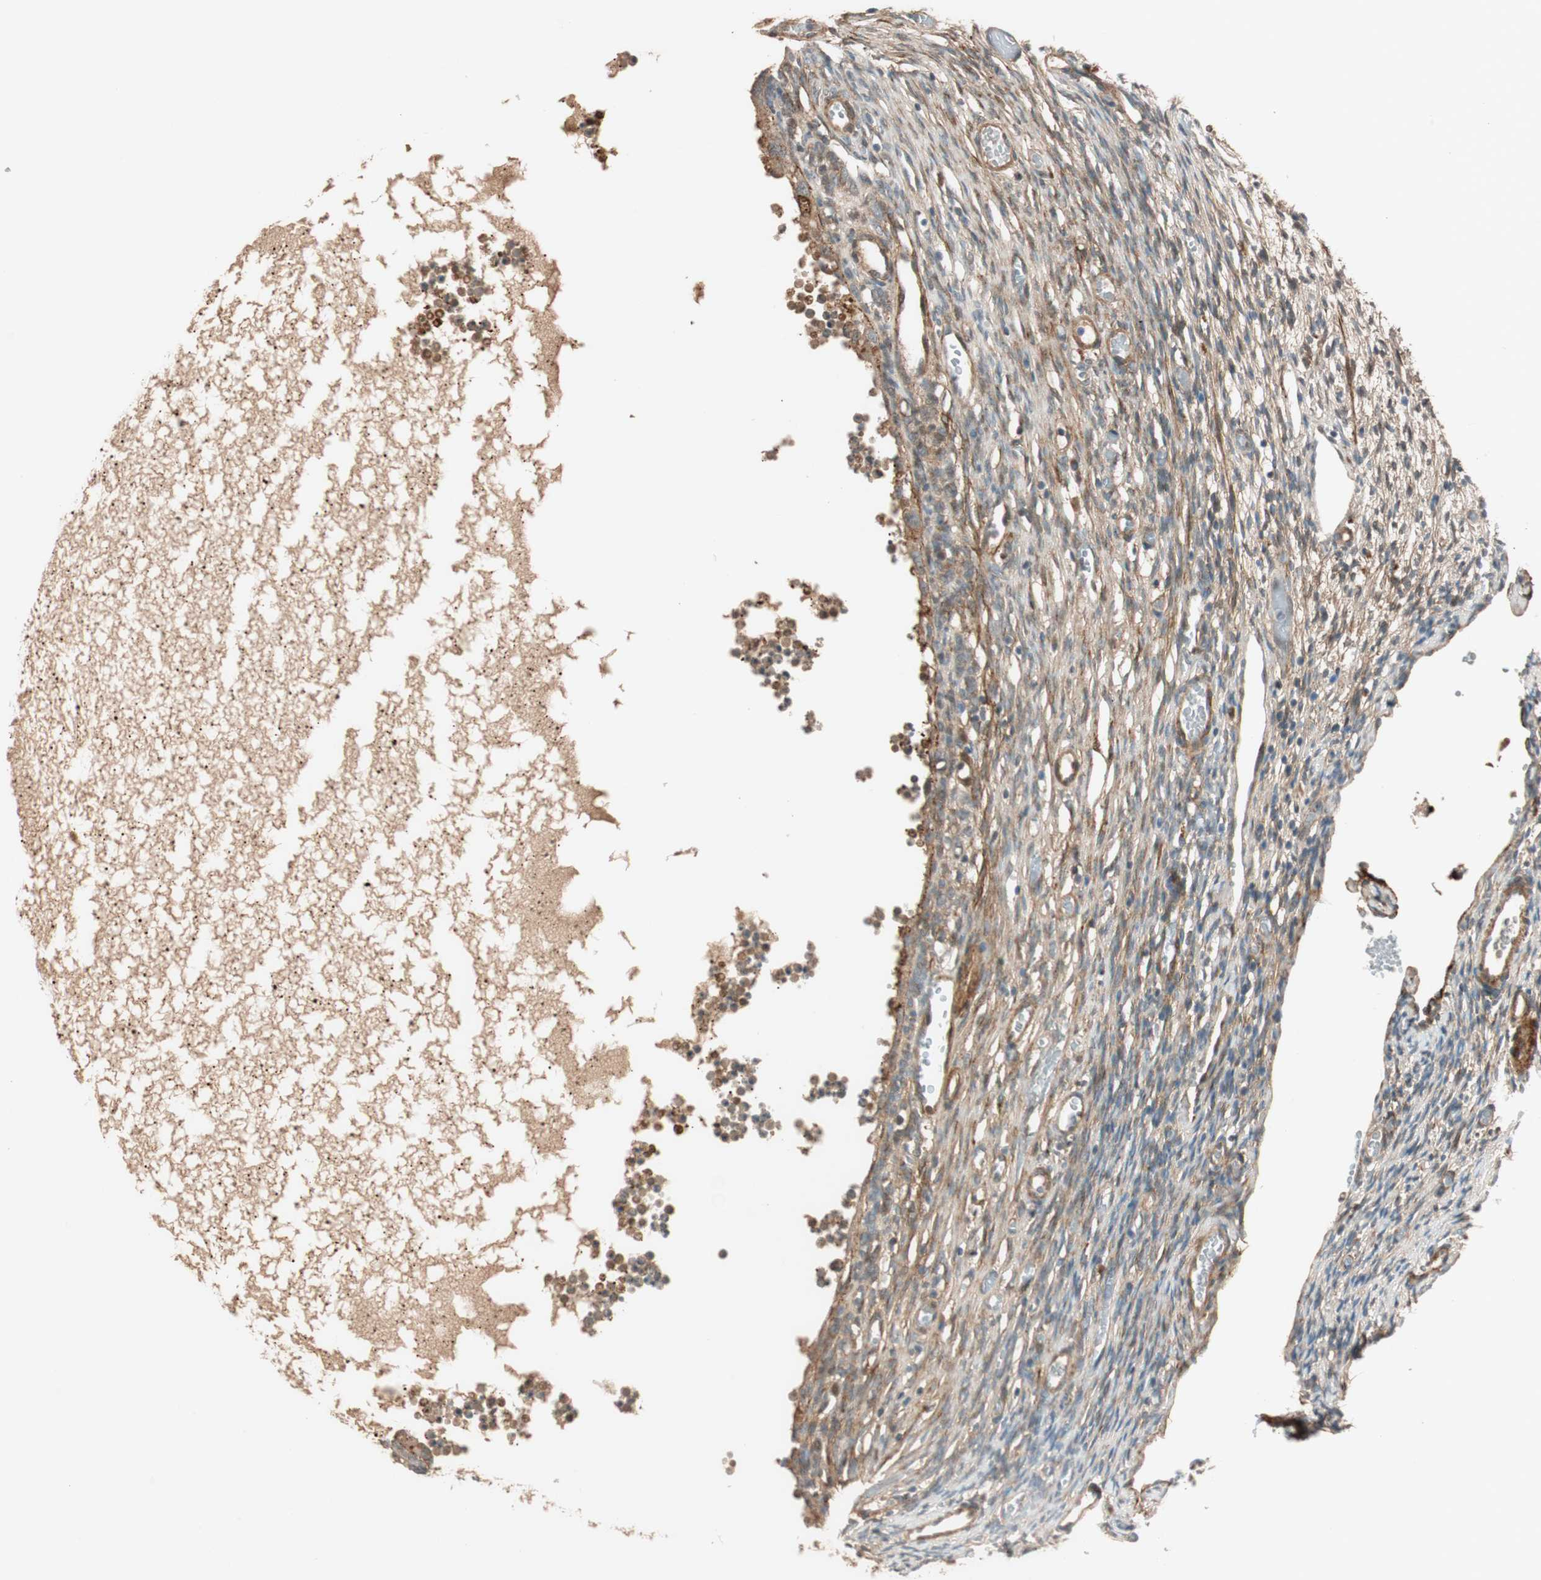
{"staining": {"intensity": "strong", "quantity": ">75%", "location": "cytoplasmic/membranous"}, "tissue": "ovary", "cell_type": "Ovarian stroma cells", "image_type": "normal", "snomed": [{"axis": "morphology", "description": "Normal tissue, NOS"}, {"axis": "topography", "description": "Ovary"}], "caption": "High-magnification brightfield microscopy of benign ovary stained with DAB (3,3'-diaminobenzidine) (brown) and counterstained with hematoxylin (blue). ovarian stroma cells exhibit strong cytoplasmic/membranous positivity is present in about>75% of cells.", "gene": "EPHA6", "patient": {"sex": "female", "age": 35}}